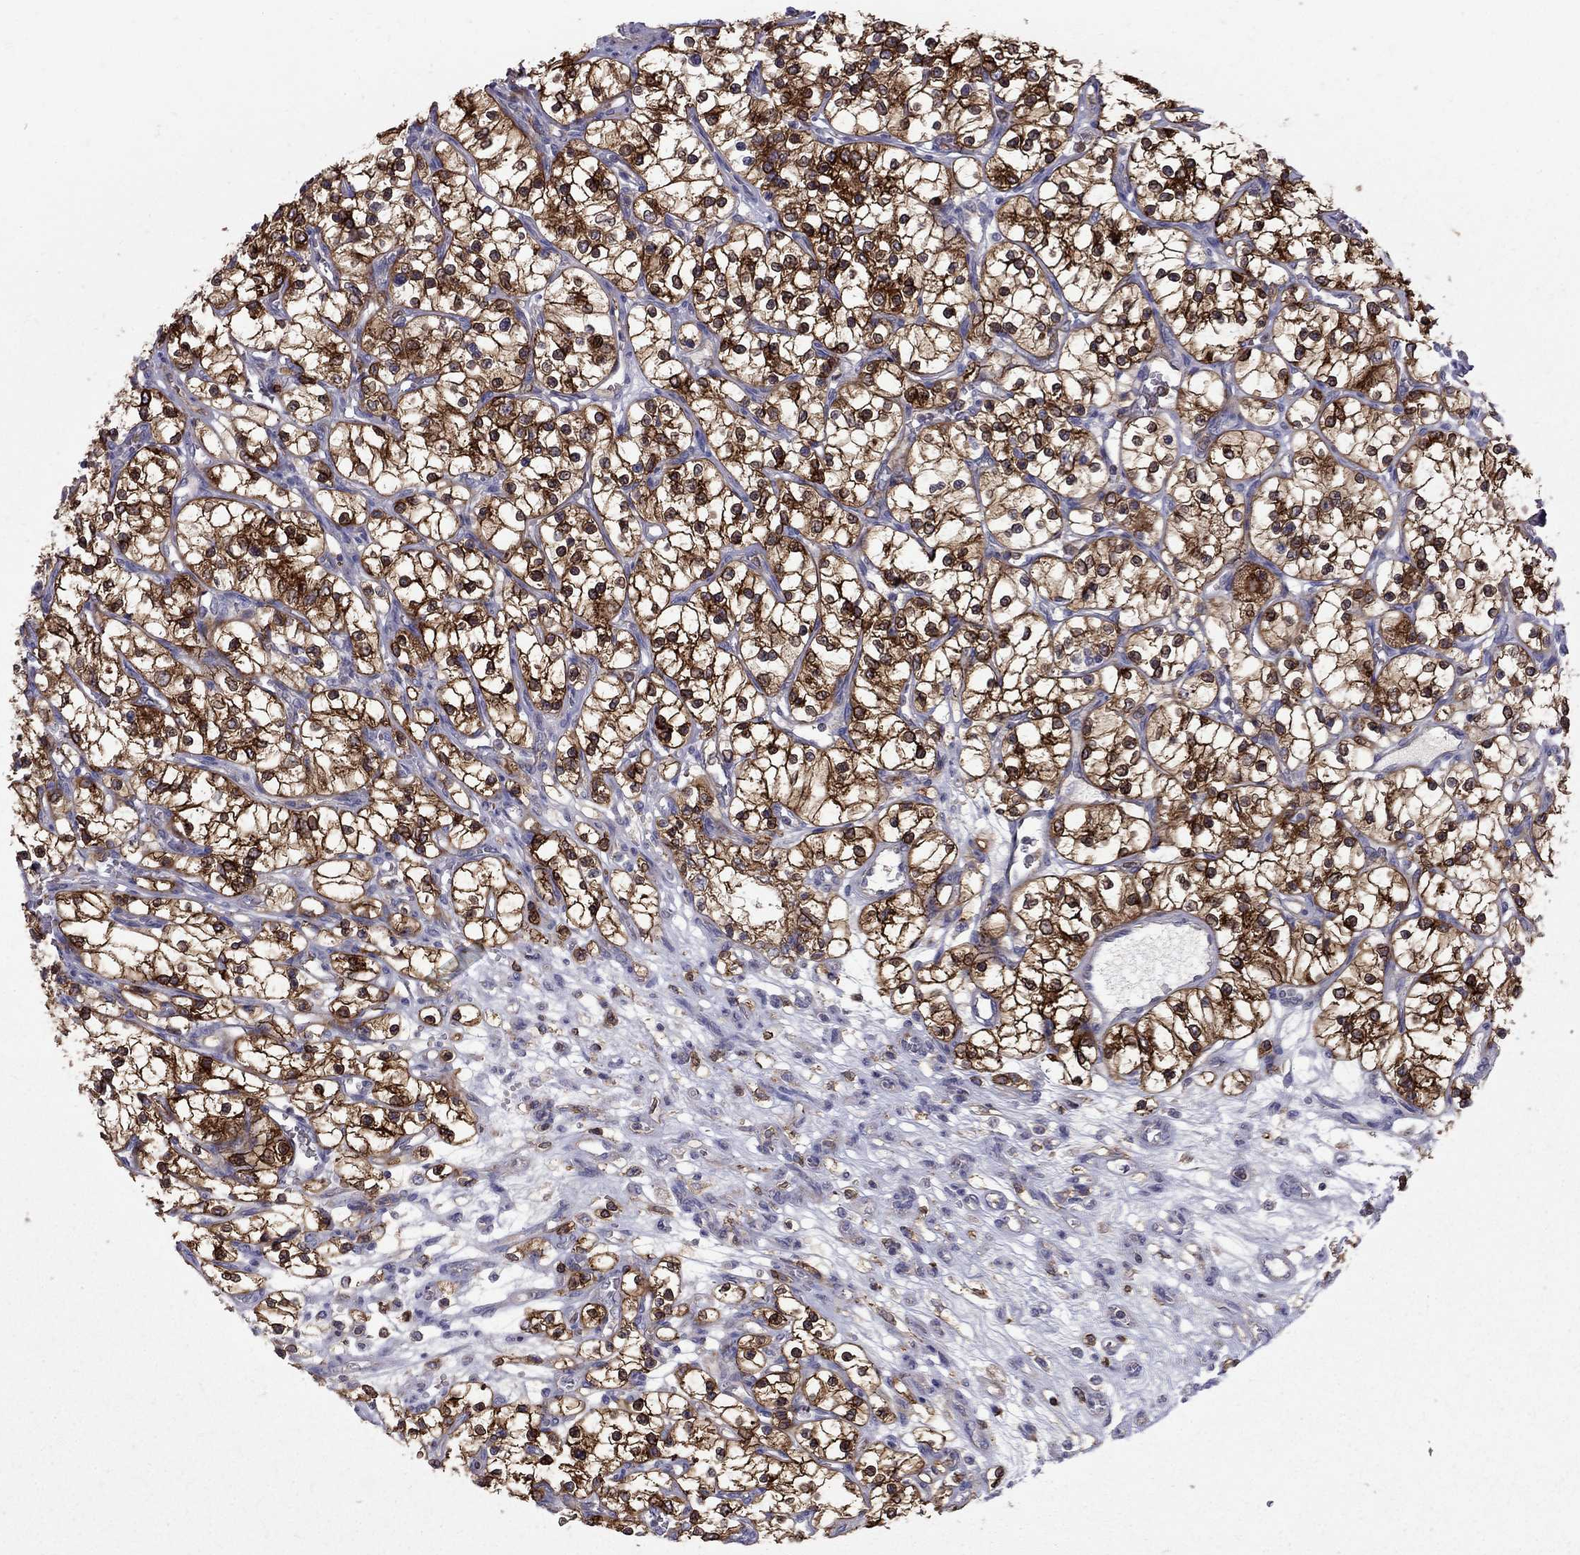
{"staining": {"intensity": "strong", "quantity": ">75%", "location": "cytoplasmic/membranous"}, "tissue": "renal cancer", "cell_type": "Tumor cells", "image_type": "cancer", "snomed": [{"axis": "morphology", "description": "Adenocarcinoma, NOS"}, {"axis": "topography", "description": "Kidney"}], "caption": "Protein staining of renal adenocarcinoma tissue displays strong cytoplasmic/membranous expression in about >75% of tumor cells. (brown staining indicates protein expression, while blue staining denotes nuclei).", "gene": "EIF4E3", "patient": {"sex": "female", "age": 69}}